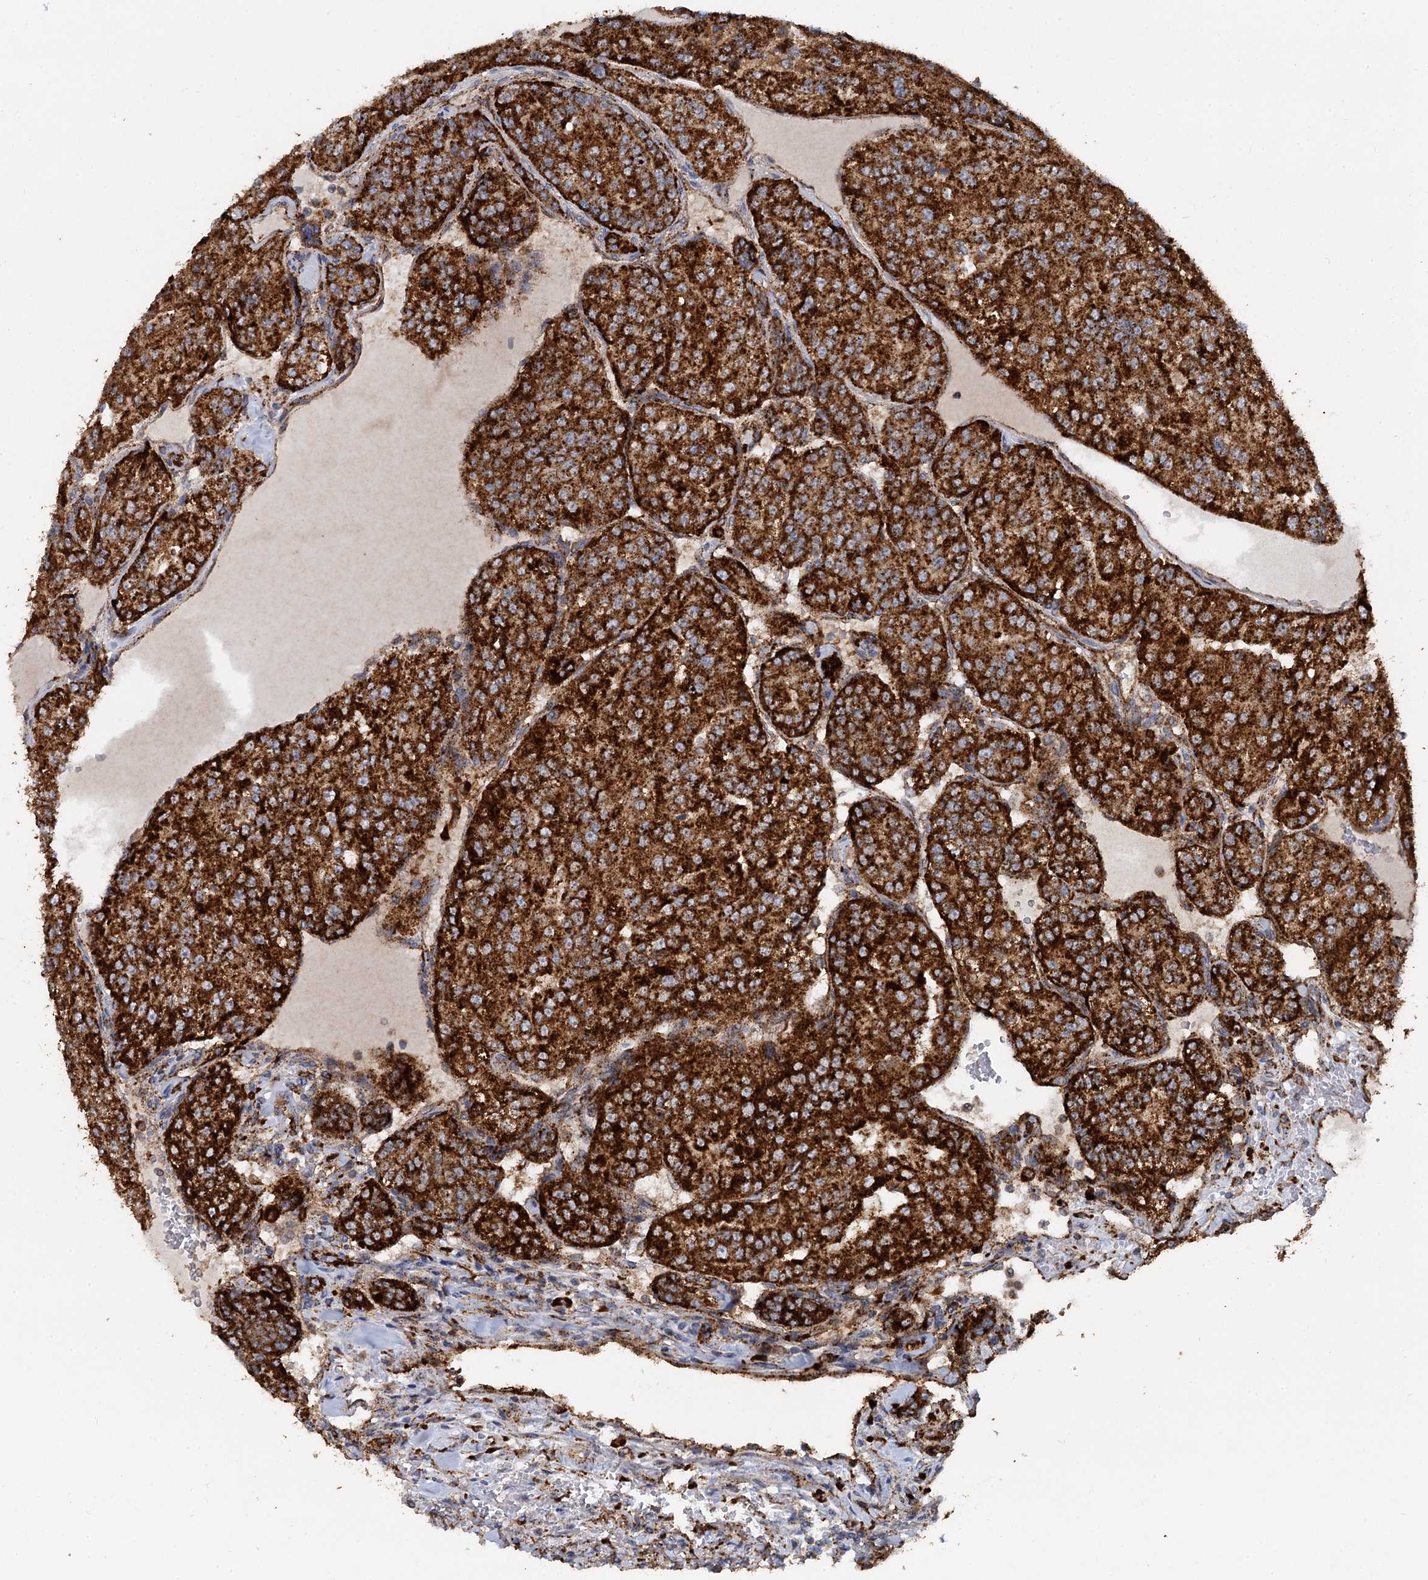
{"staining": {"intensity": "strong", "quantity": ">75%", "location": "cytoplasmic/membranous"}, "tissue": "renal cancer", "cell_type": "Tumor cells", "image_type": "cancer", "snomed": [{"axis": "morphology", "description": "Adenocarcinoma, NOS"}, {"axis": "topography", "description": "Kidney"}], "caption": "The immunohistochemical stain shows strong cytoplasmic/membranous positivity in tumor cells of renal adenocarcinoma tissue.", "gene": "GBA1", "patient": {"sex": "female", "age": 63}}